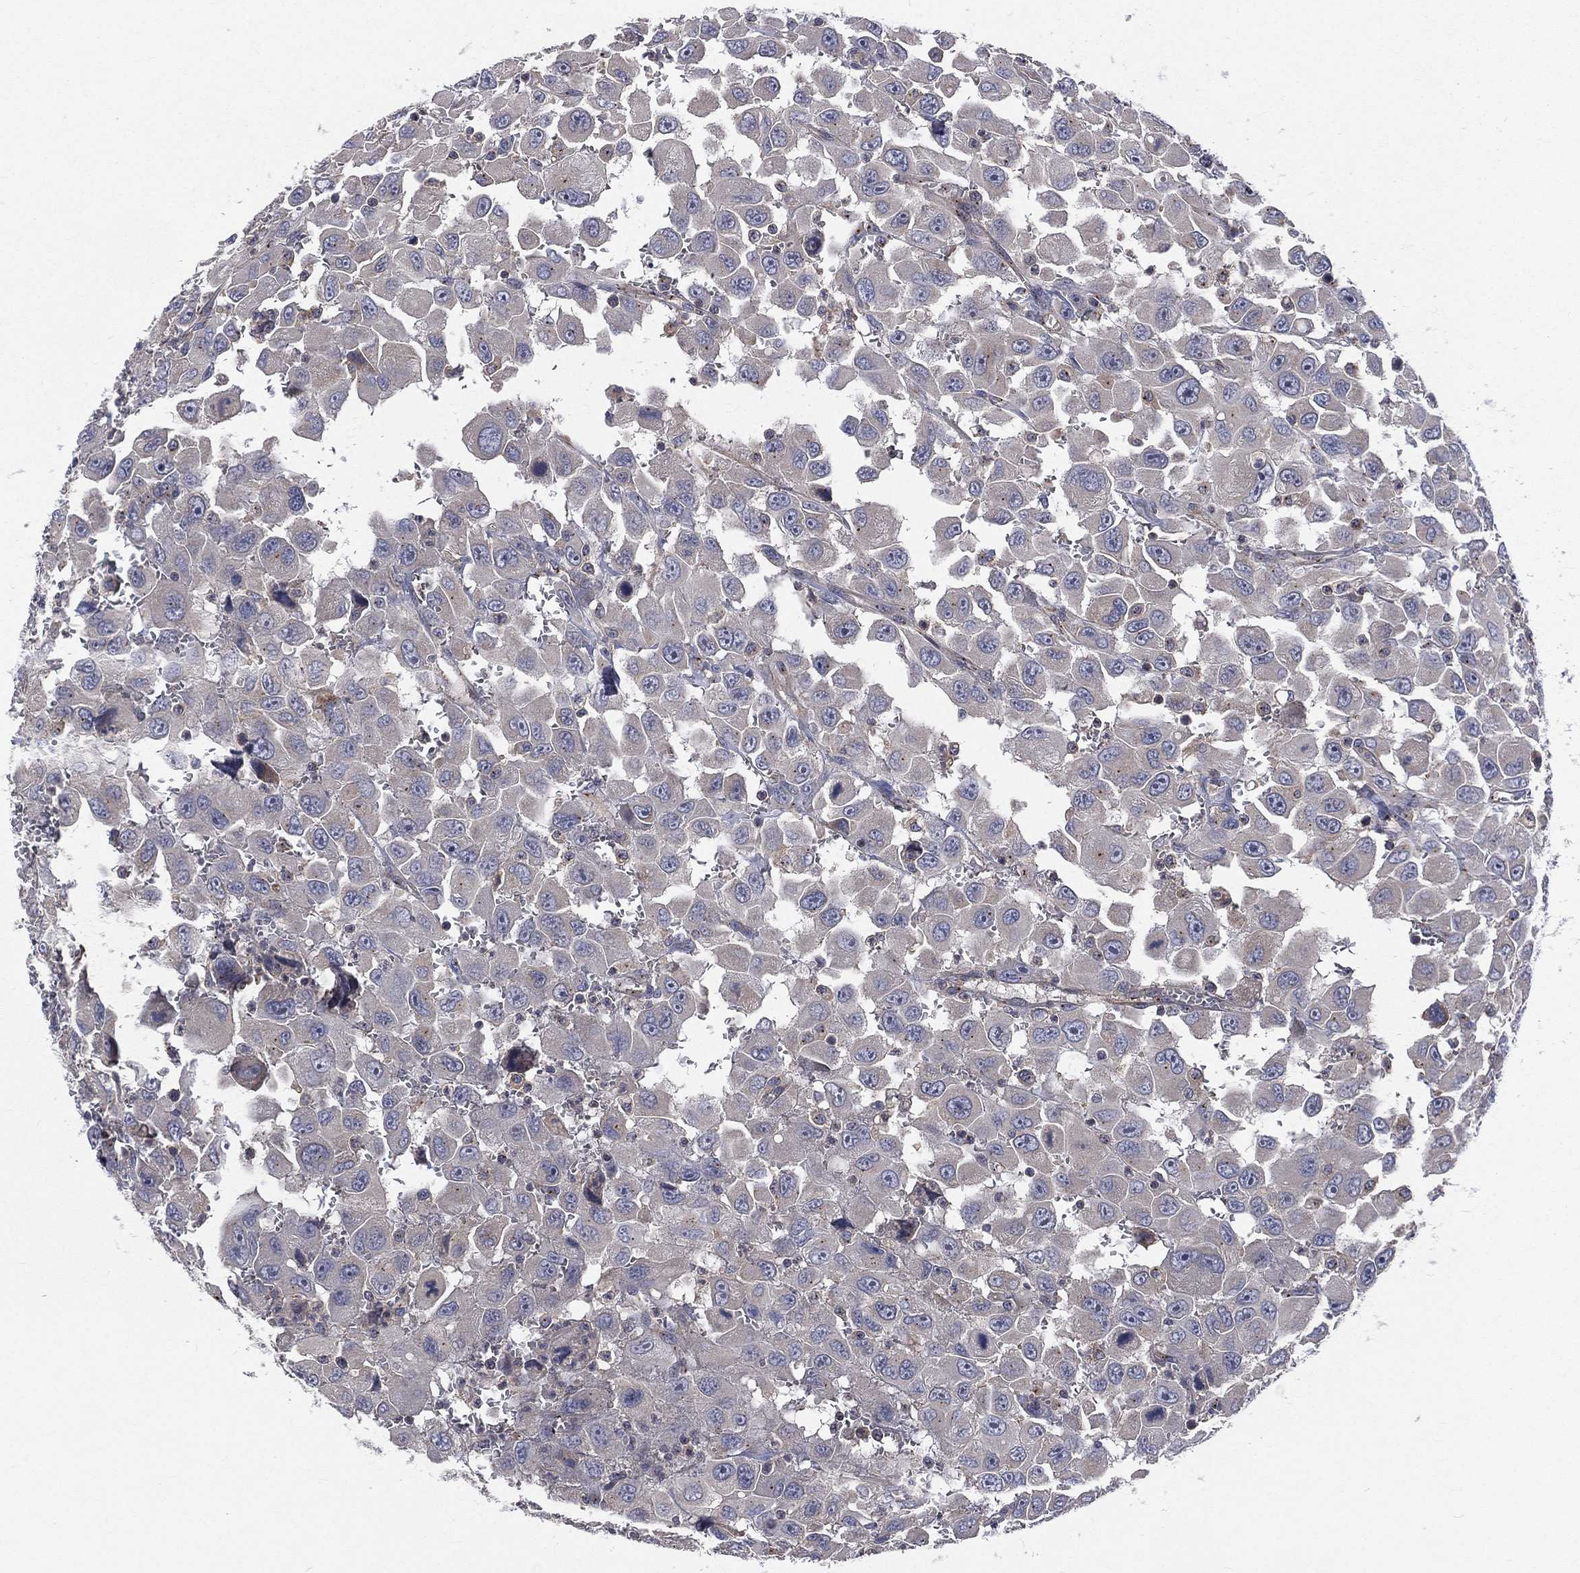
{"staining": {"intensity": "negative", "quantity": "none", "location": "none"}, "tissue": "head and neck cancer", "cell_type": "Tumor cells", "image_type": "cancer", "snomed": [{"axis": "morphology", "description": "Squamous cell carcinoma, NOS"}, {"axis": "morphology", "description": "Squamous cell carcinoma, metastatic, NOS"}, {"axis": "topography", "description": "Oral tissue"}, {"axis": "topography", "description": "Head-Neck"}], "caption": "Tumor cells are negative for brown protein staining in squamous cell carcinoma (head and neck).", "gene": "CROCC", "patient": {"sex": "female", "age": 85}}